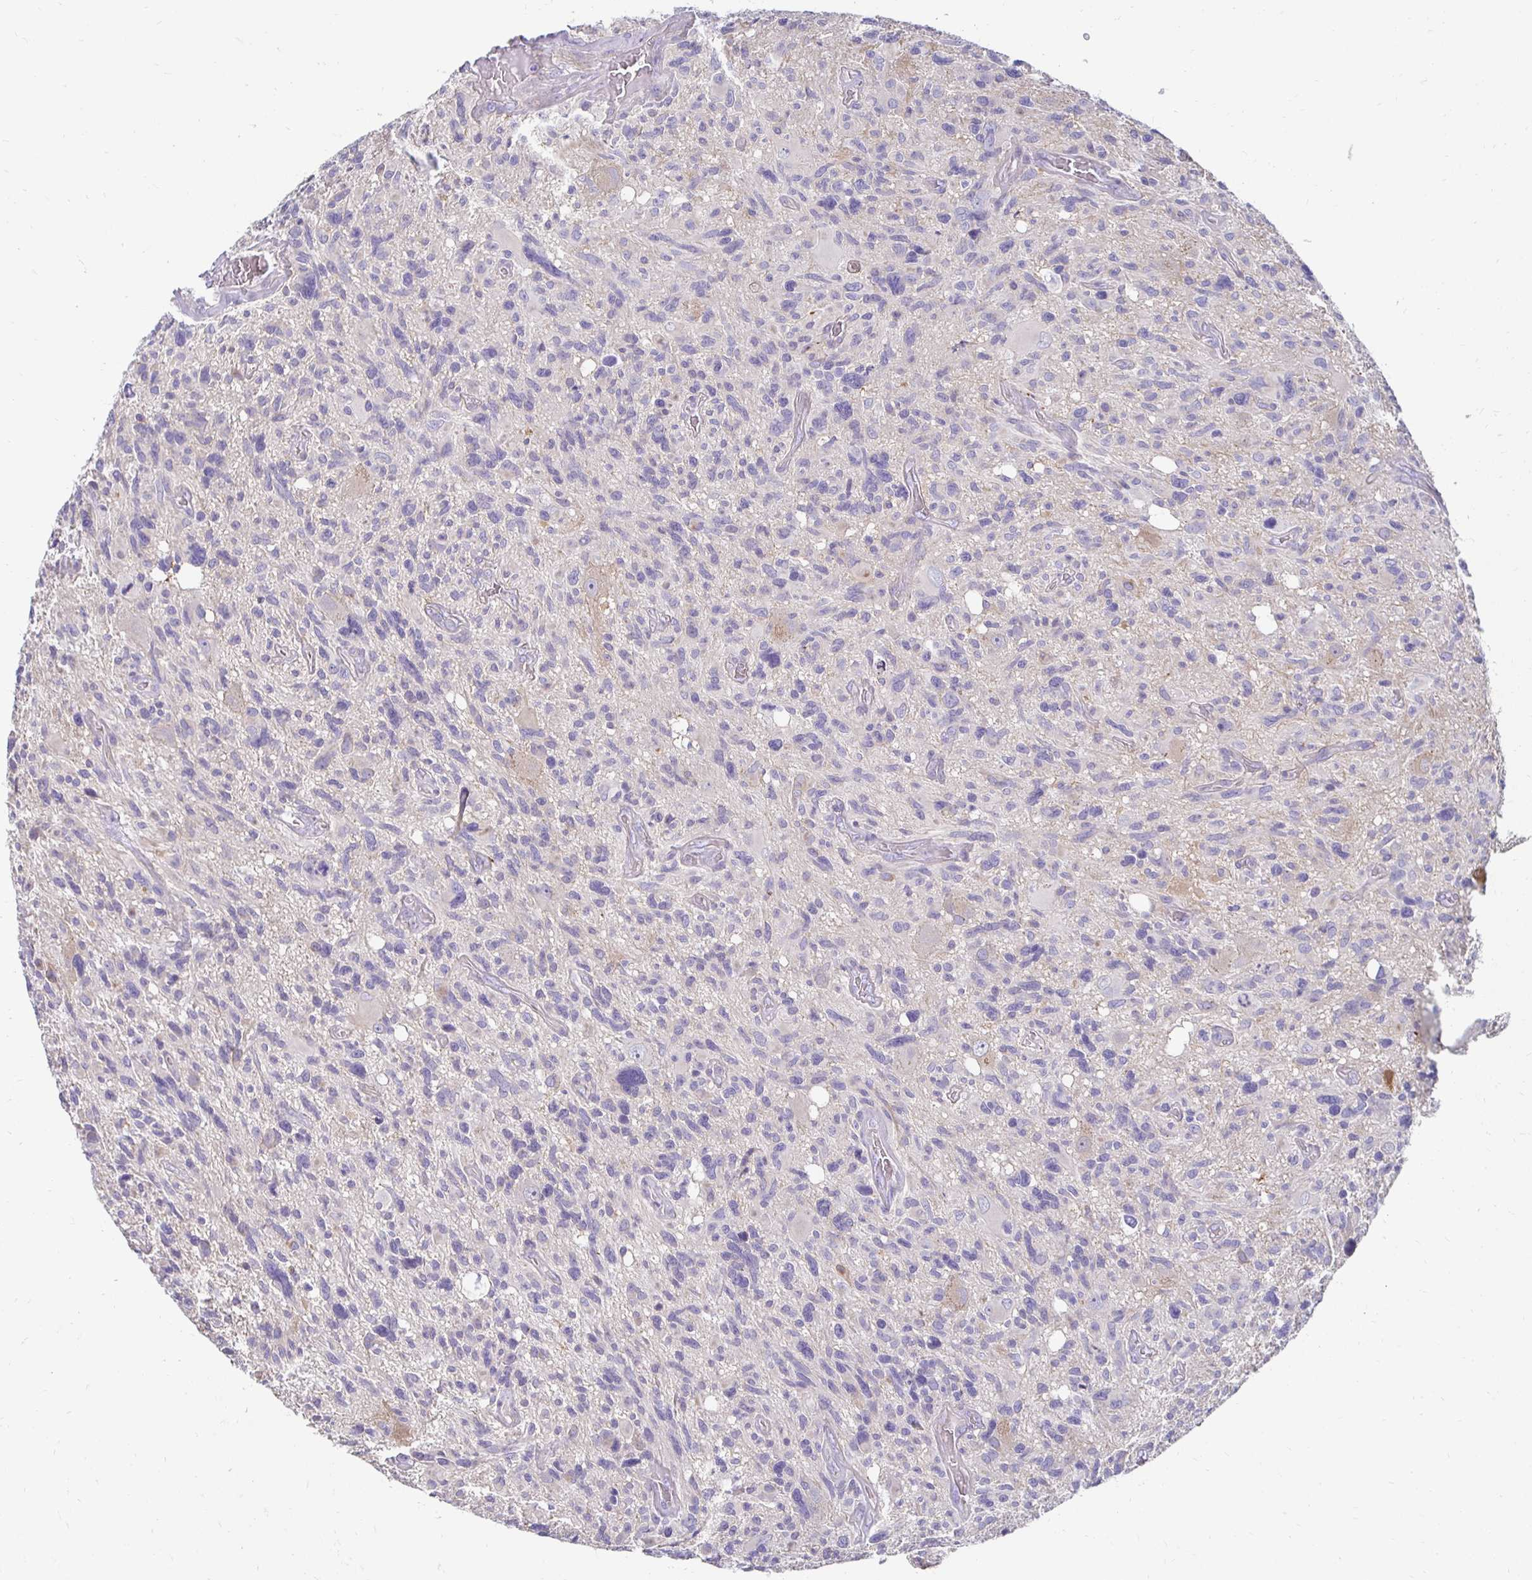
{"staining": {"intensity": "negative", "quantity": "none", "location": "none"}, "tissue": "glioma", "cell_type": "Tumor cells", "image_type": "cancer", "snomed": [{"axis": "morphology", "description": "Glioma, malignant, High grade"}, {"axis": "topography", "description": "Brain"}], "caption": "High magnification brightfield microscopy of malignant glioma (high-grade) stained with DAB (3,3'-diaminobenzidine) (brown) and counterstained with hematoxylin (blue): tumor cells show no significant staining. Nuclei are stained in blue.", "gene": "AKAP6", "patient": {"sex": "male", "age": 49}}